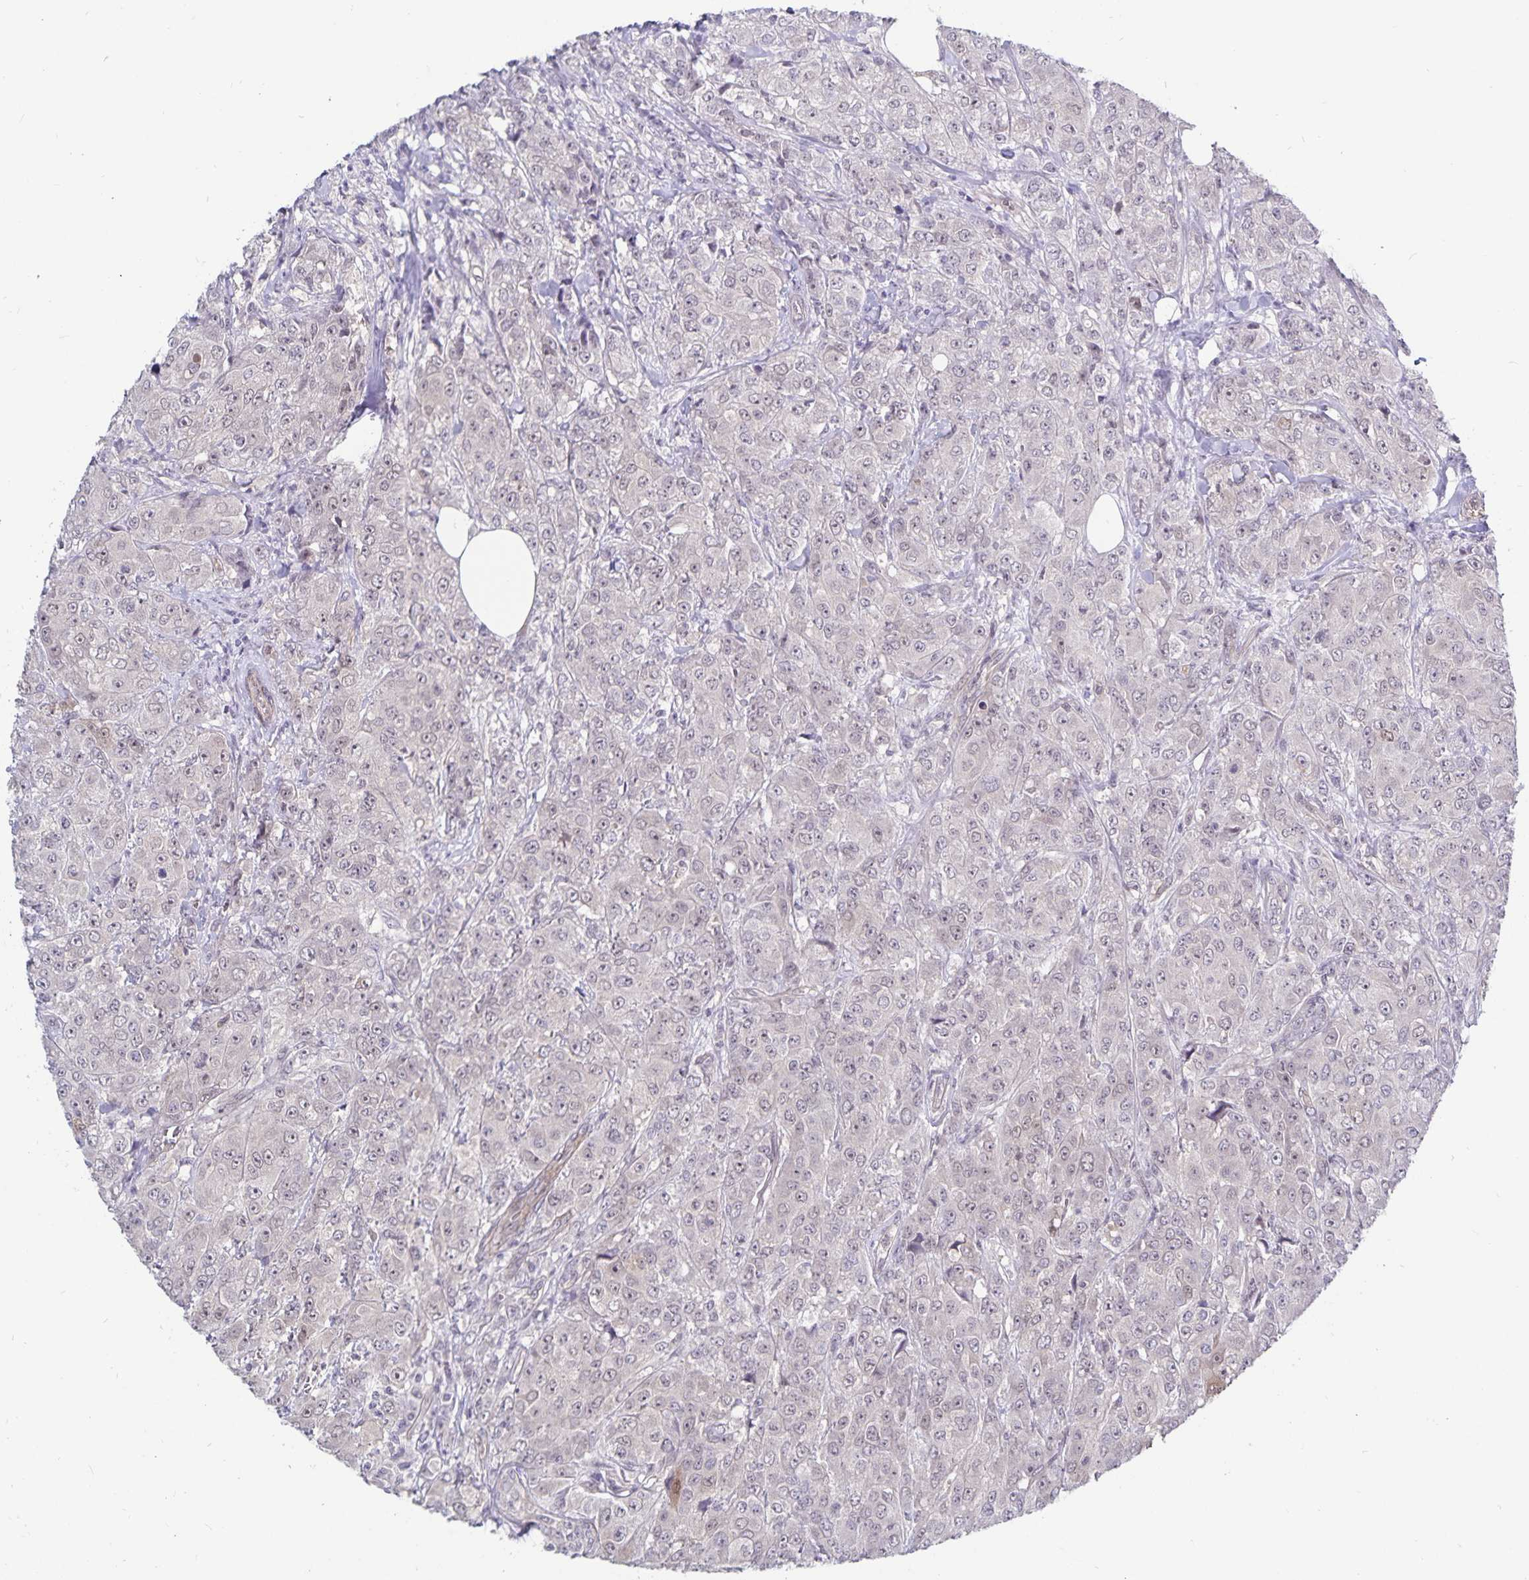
{"staining": {"intensity": "weak", "quantity": "<25%", "location": "nuclear"}, "tissue": "breast cancer", "cell_type": "Tumor cells", "image_type": "cancer", "snomed": [{"axis": "morphology", "description": "Normal tissue, NOS"}, {"axis": "morphology", "description": "Duct carcinoma"}, {"axis": "topography", "description": "Breast"}], "caption": "This is an immunohistochemistry (IHC) image of breast invasive ductal carcinoma. There is no staining in tumor cells.", "gene": "CDKN2B", "patient": {"sex": "female", "age": 43}}